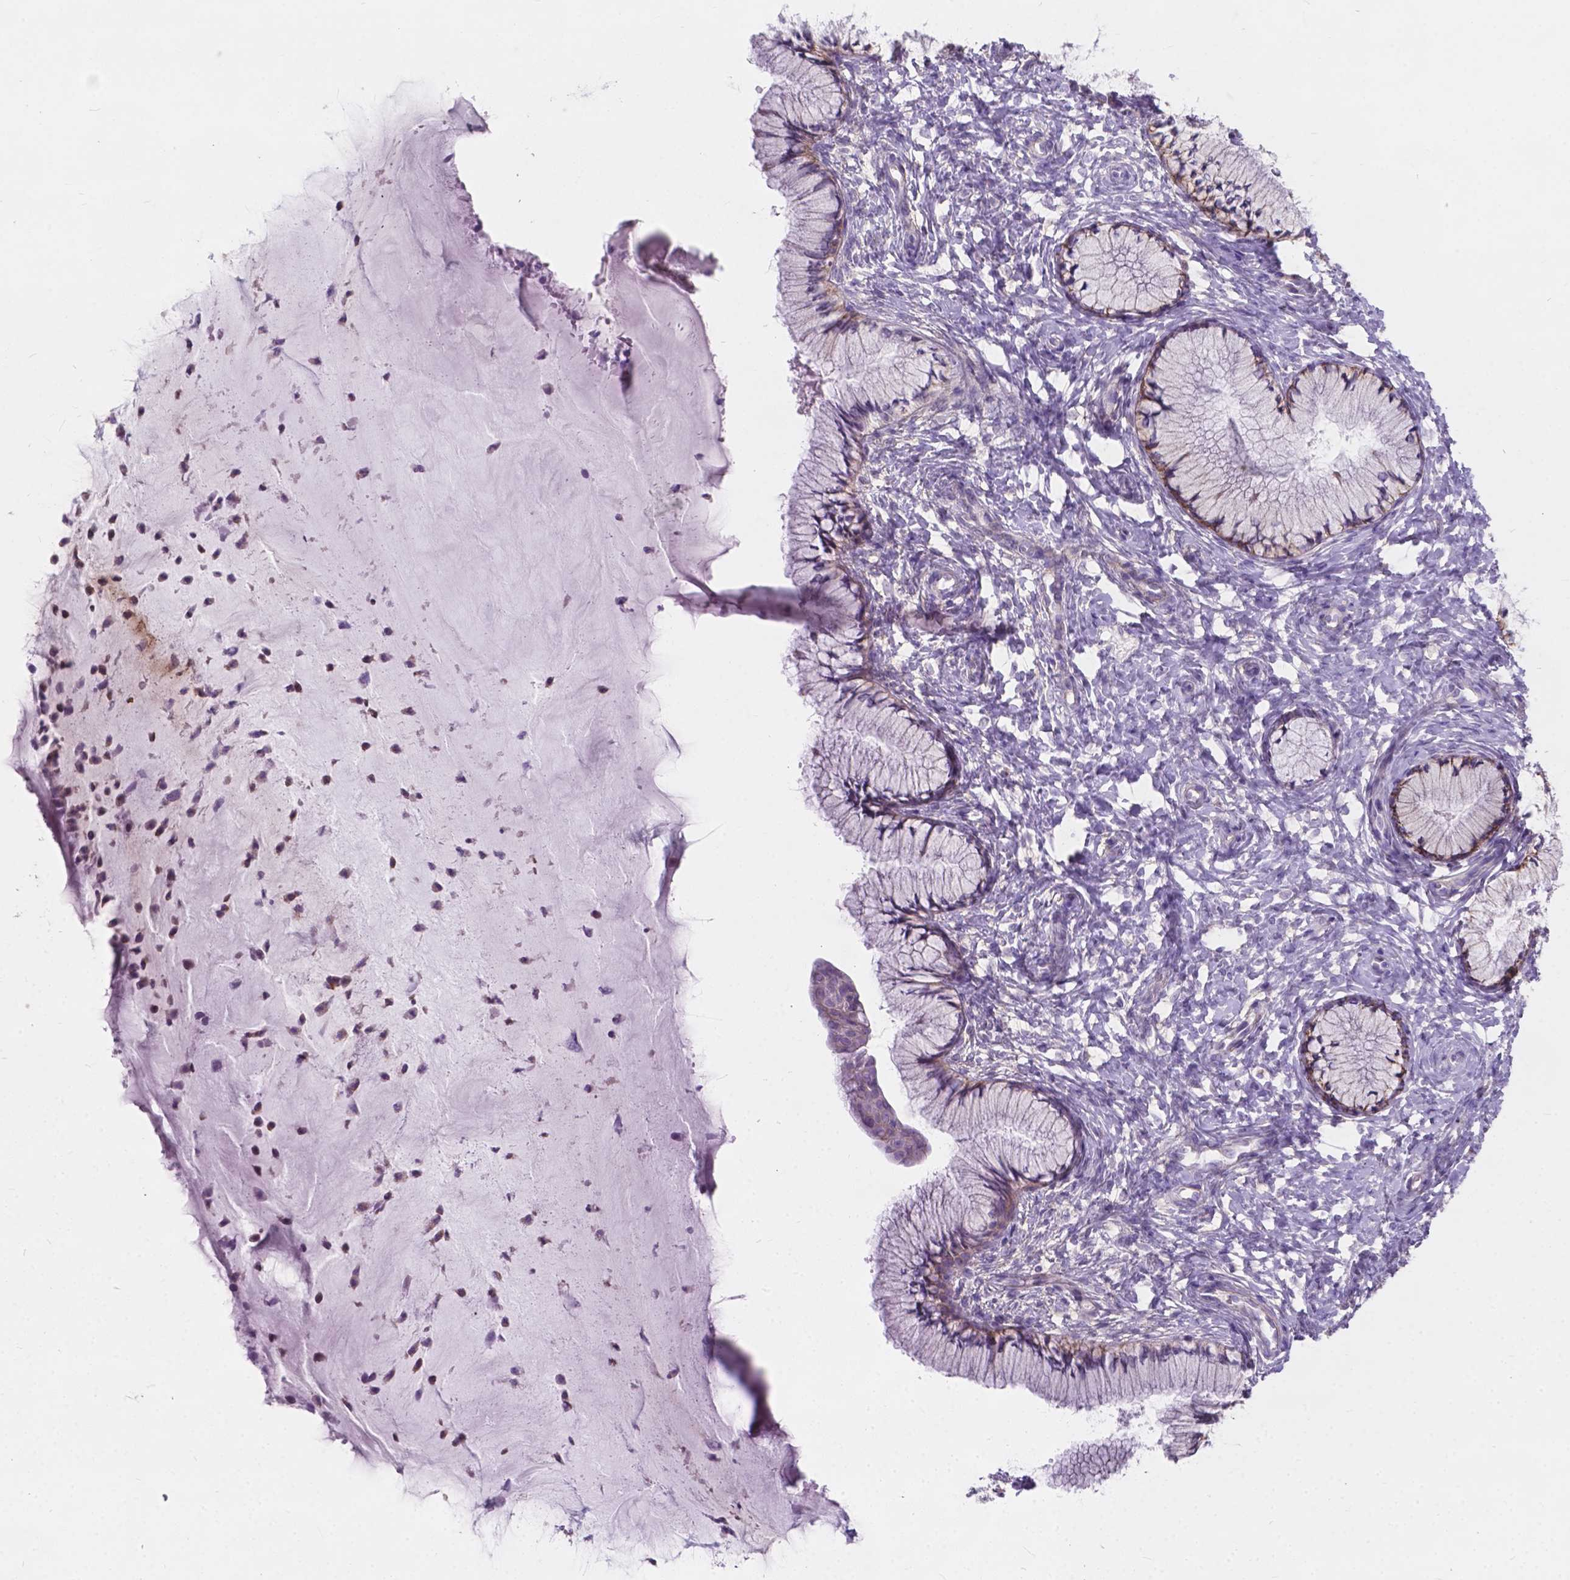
{"staining": {"intensity": "weak", "quantity": "<25%", "location": "cytoplasmic/membranous"}, "tissue": "cervix", "cell_type": "Glandular cells", "image_type": "normal", "snomed": [{"axis": "morphology", "description": "Normal tissue, NOS"}, {"axis": "topography", "description": "Cervix"}], "caption": "Immunohistochemistry photomicrograph of normal human cervix stained for a protein (brown), which shows no staining in glandular cells. (DAB (3,3'-diaminobenzidine) IHC, high magnification).", "gene": "KIAA0040", "patient": {"sex": "female", "age": 37}}